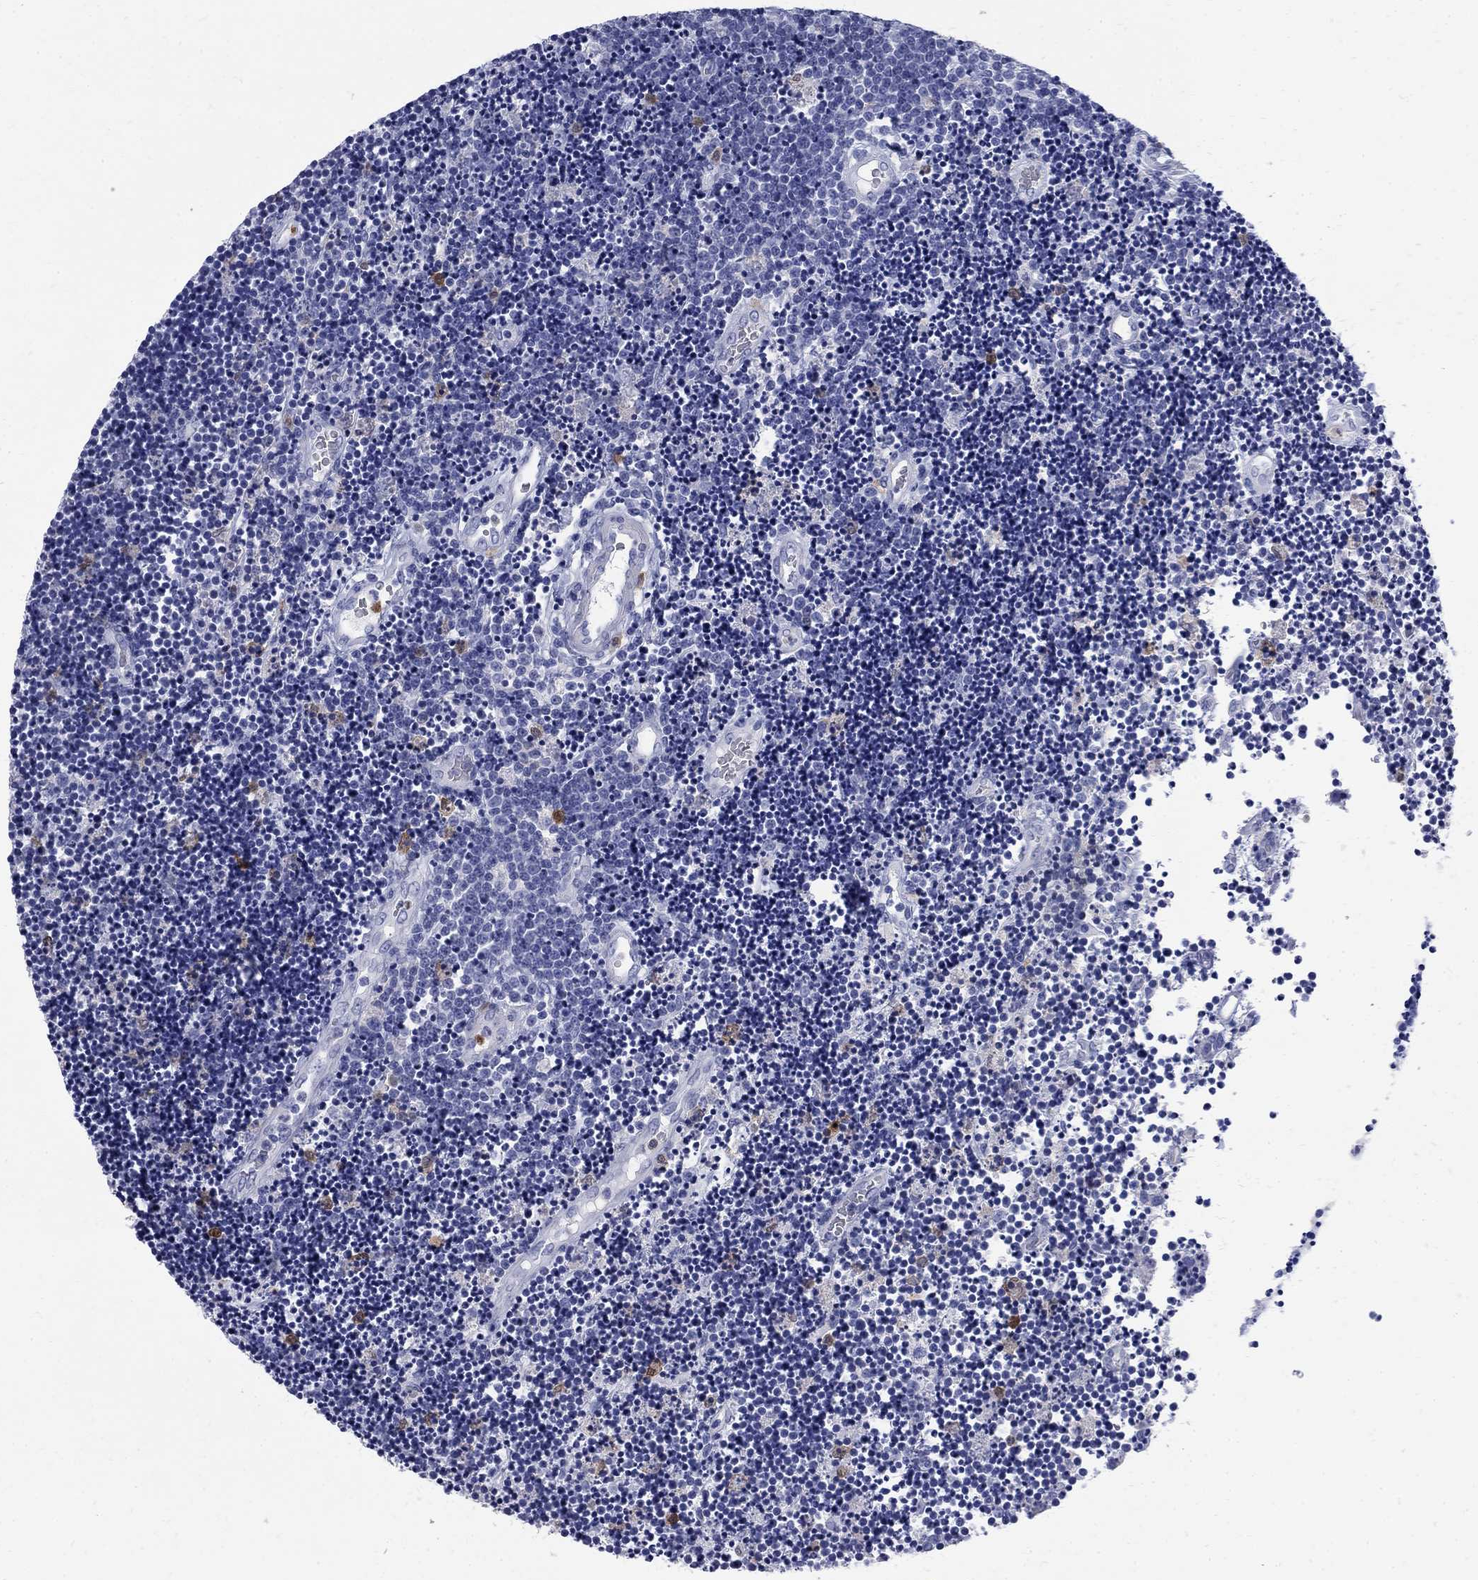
{"staining": {"intensity": "negative", "quantity": "none", "location": "none"}, "tissue": "lymphoma", "cell_type": "Tumor cells", "image_type": "cancer", "snomed": [{"axis": "morphology", "description": "Malignant lymphoma, non-Hodgkin's type, Low grade"}, {"axis": "topography", "description": "Brain"}], "caption": "DAB immunohistochemical staining of human lymphoma reveals no significant expression in tumor cells.", "gene": "SERPINB2", "patient": {"sex": "female", "age": 66}}